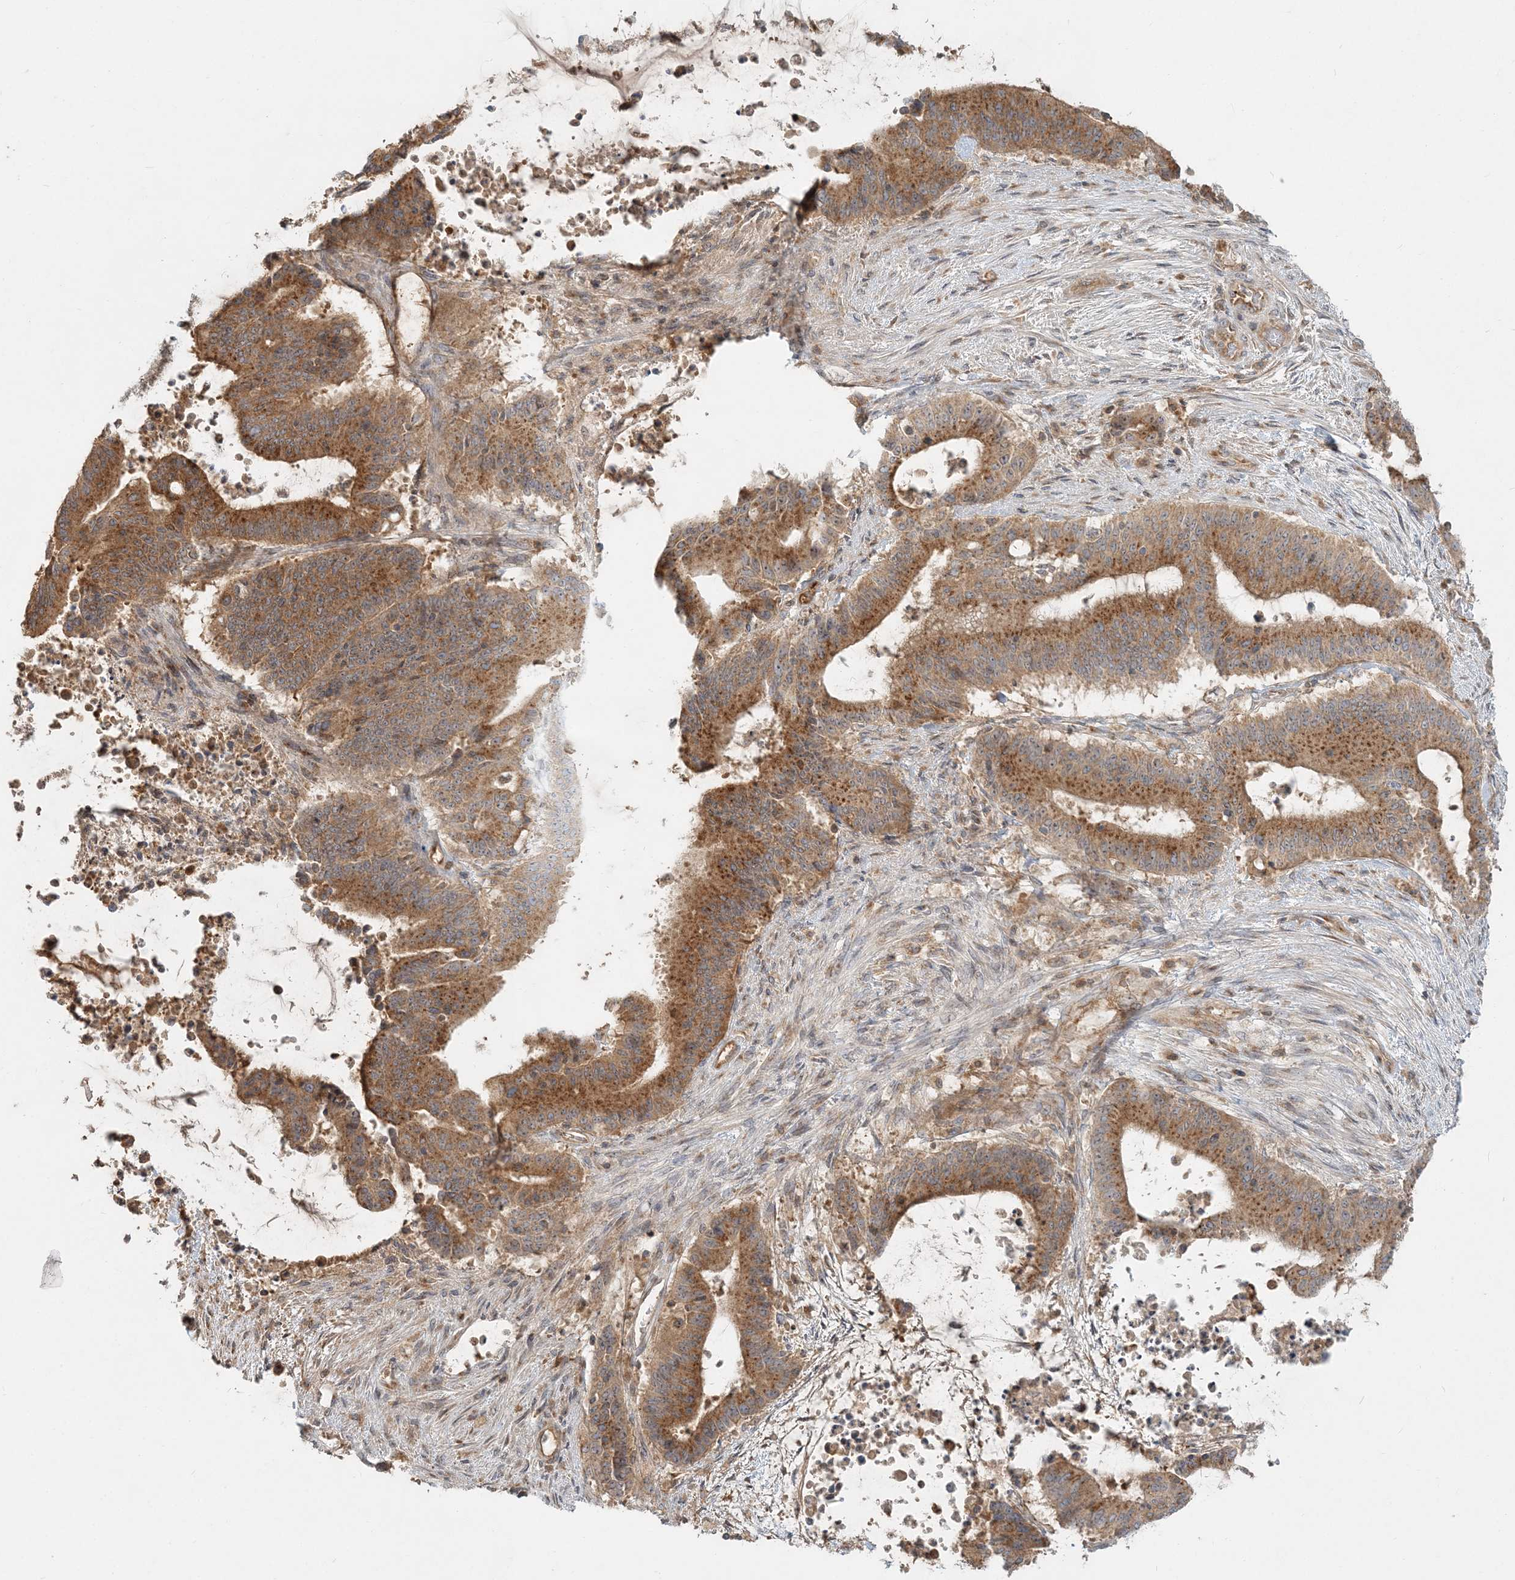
{"staining": {"intensity": "strong", "quantity": ">75%", "location": "cytoplasmic/membranous"}, "tissue": "liver cancer", "cell_type": "Tumor cells", "image_type": "cancer", "snomed": [{"axis": "morphology", "description": "Normal tissue, NOS"}, {"axis": "morphology", "description": "Cholangiocarcinoma"}, {"axis": "topography", "description": "Liver"}, {"axis": "topography", "description": "Peripheral nerve tissue"}], "caption": "Protein staining of cholangiocarcinoma (liver) tissue reveals strong cytoplasmic/membranous positivity in approximately >75% of tumor cells.", "gene": "AP1AR", "patient": {"sex": "female", "age": 73}}